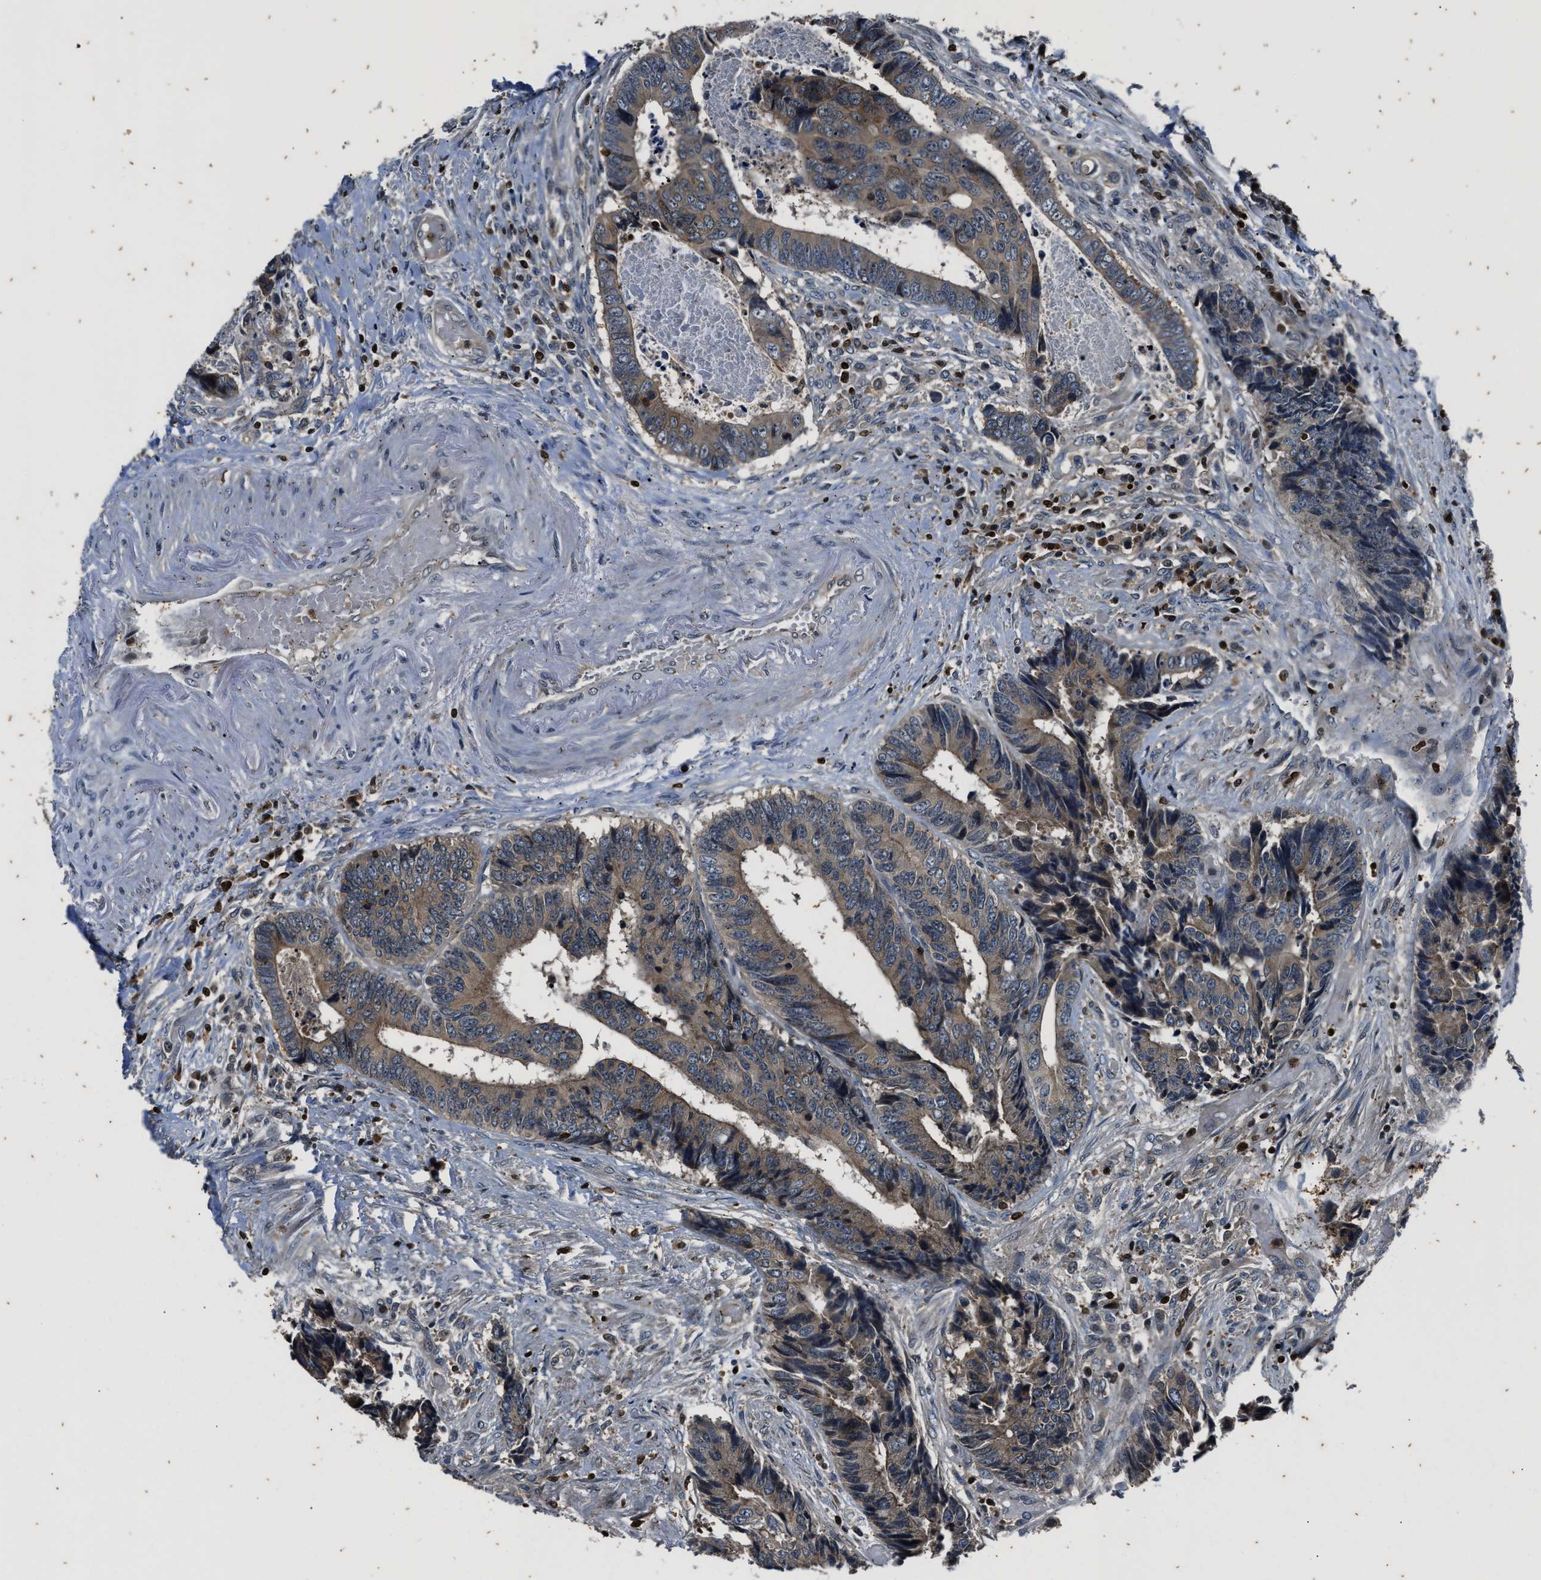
{"staining": {"intensity": "weak", "quantity": "<25%", "location": "cytoplasmic/membranous"}, "tissue": "colorectal cancer", "cell_type": "Tumor cells", "image_type": "cancer", "snomed": [{"axis": "morphology", "description": "Adenocarcinoma, NOS"}, {"axis": "topography", "description": "Rectum"}], "caption": "This is a micrograph of immunohistochemistry staining of adenocarcinoma (colorectal), which shows no positivity in tumor cells.", "gene": "PTPN7", "patient": {"sex": "male", "age": 84}}